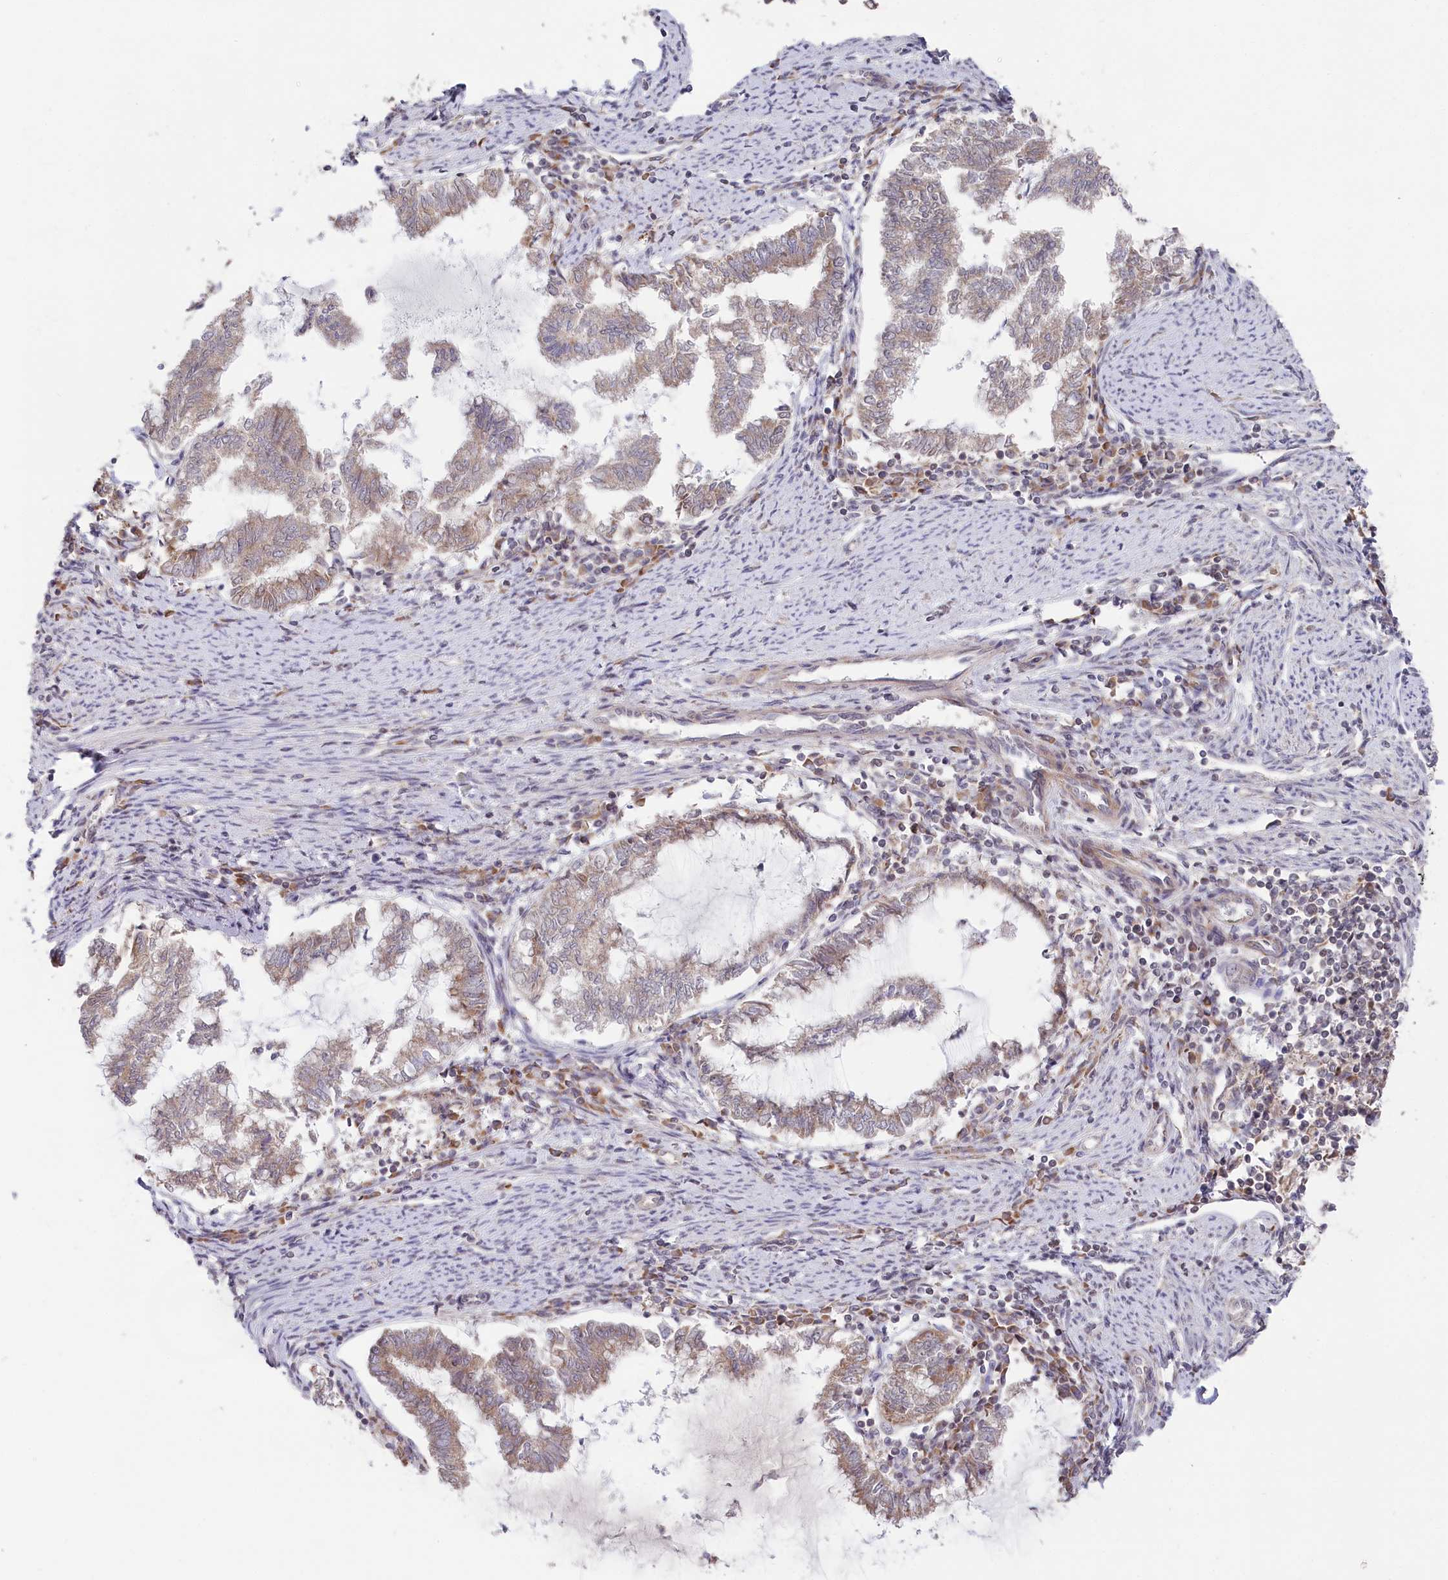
{"staining": {"intensity": "weak", "quantity": "<25%", "location": "cytoplasmic/membranous"}, "tissue": "endometrial cancer", "cell_type": "Tumor cells", "image_type": "cancer", "snomed": [{"axis": "morphology", "description": "Adenocarcinoma, NOS"}, {"axis": "topography", "description": "Endometrium"}], "caption": "A micrograph of human endometrial cancer is negative for staining in tumor cells.", "gene": "CGGBP1", "patient": {"sex": "female", "age": 79}}